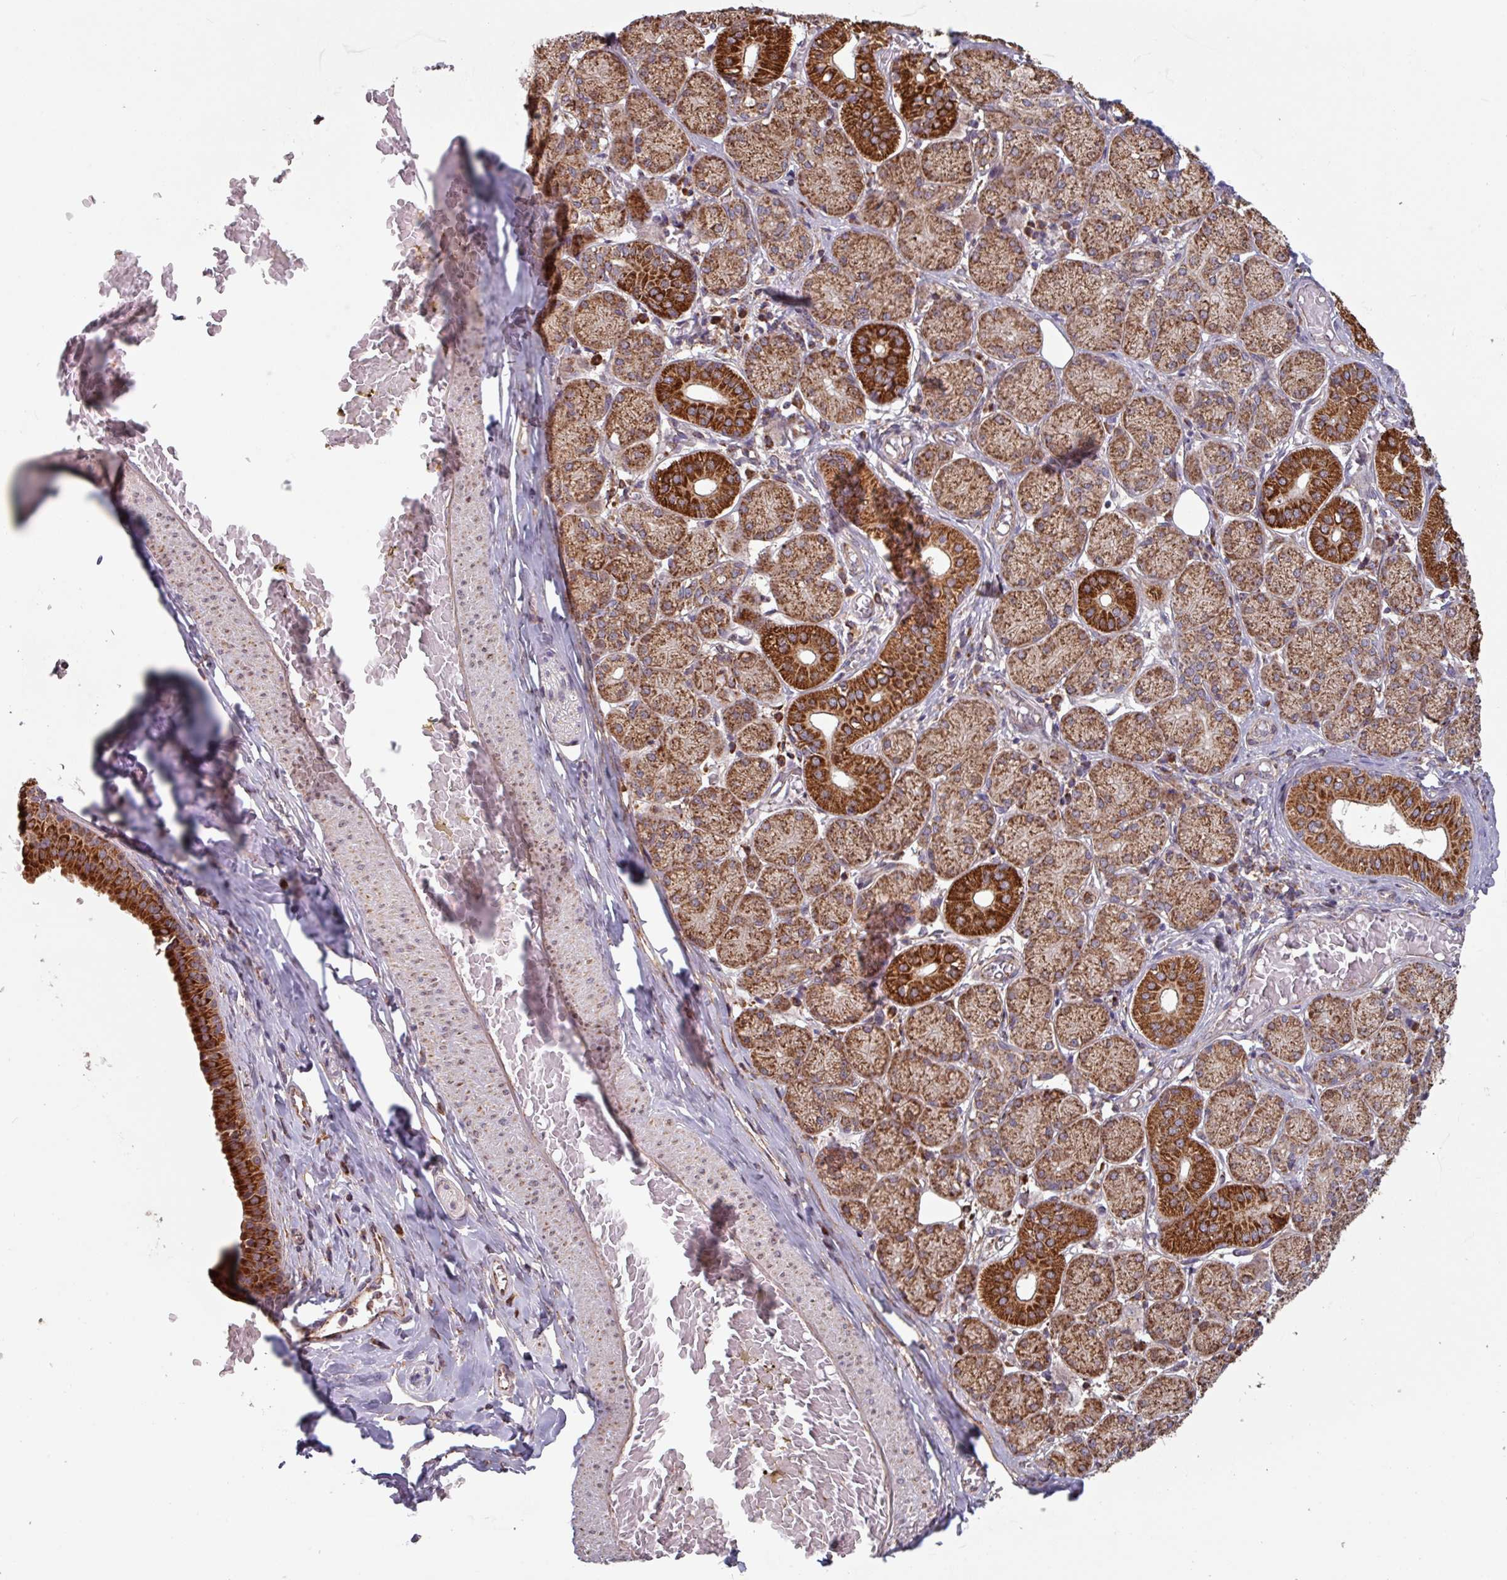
{"staining": {"intensity": "negative", "quantity": "none", "location": "none"}, "tissue": "adipose tissue", "cell_type": "Adipocytes", "image_type": "normal", "snomed": [{"axis": "morphology", "description": "Normal tissue, NOS"}, {"axis": "topography", "description": "Salivary gland"}, {"axis": "topography", "description": "Peripheral nerve tissue"}], "caption": "IHC micrograph of unremarkable adipose tissue stained for a protein (brown), which reveals no positivity in adipocytes.", "gene": "COX7C", "patient": {"sex": "female", "age": 24}}